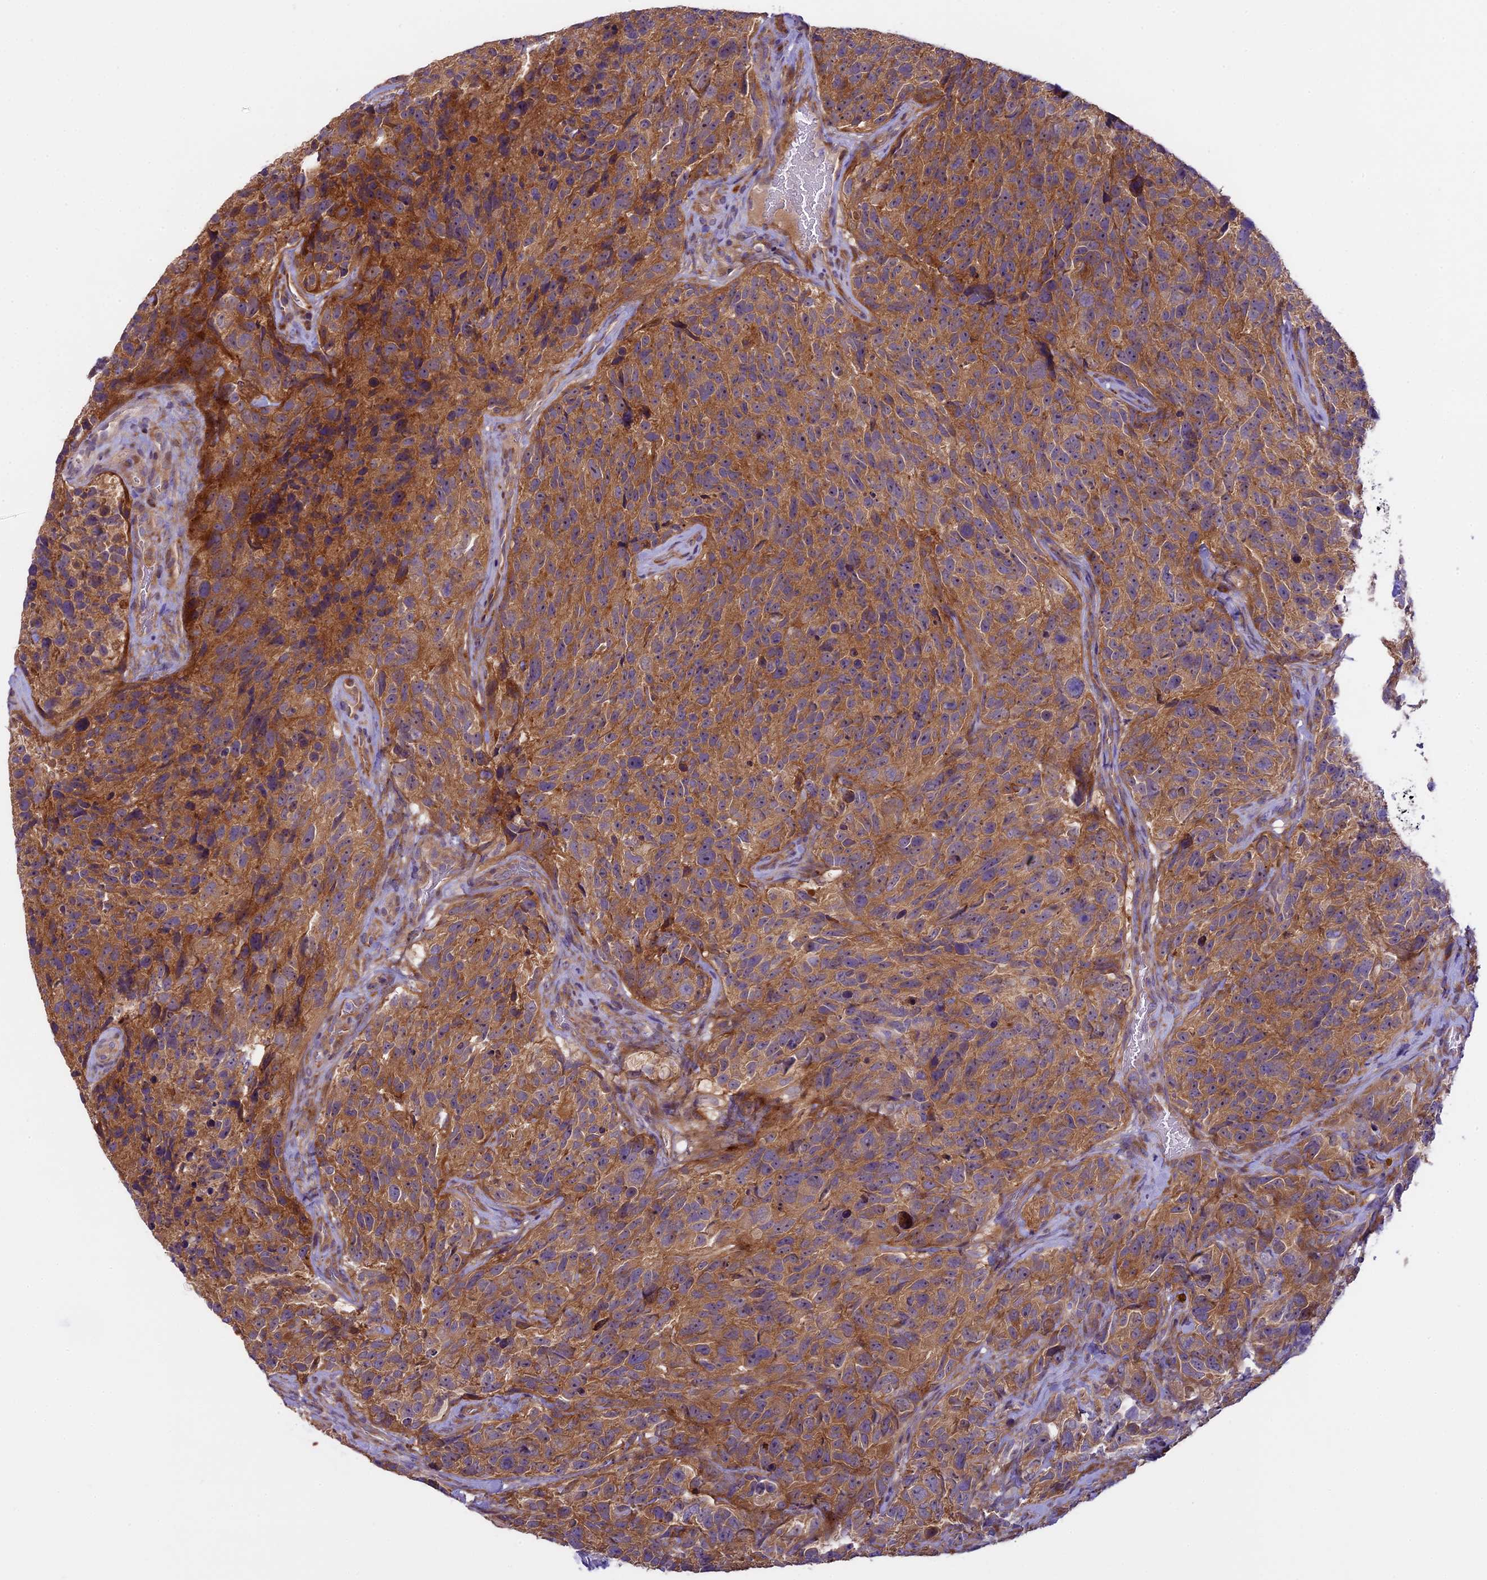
{"staining": {"intensity": "moderate", "quantity": ">75%", "location": "cytoplasmic/membranous"}, "tissue": "glioma", "cell_type": "Tumor cells", "image_type": "cancer", "snomed": [{"axis": "morphology", "description": "Glioma, malignant, High grade"}, {"axis": "topography", "description": "Brain"}], "caption": "This is a histology image of immunohistochemistry (IHC) staining of glioma, which shows moderate expression in the cytoplasmic/membranous of tumor cells.", "gene": "SPIRE1", "patient": {"sex": "male", "age": 69}}